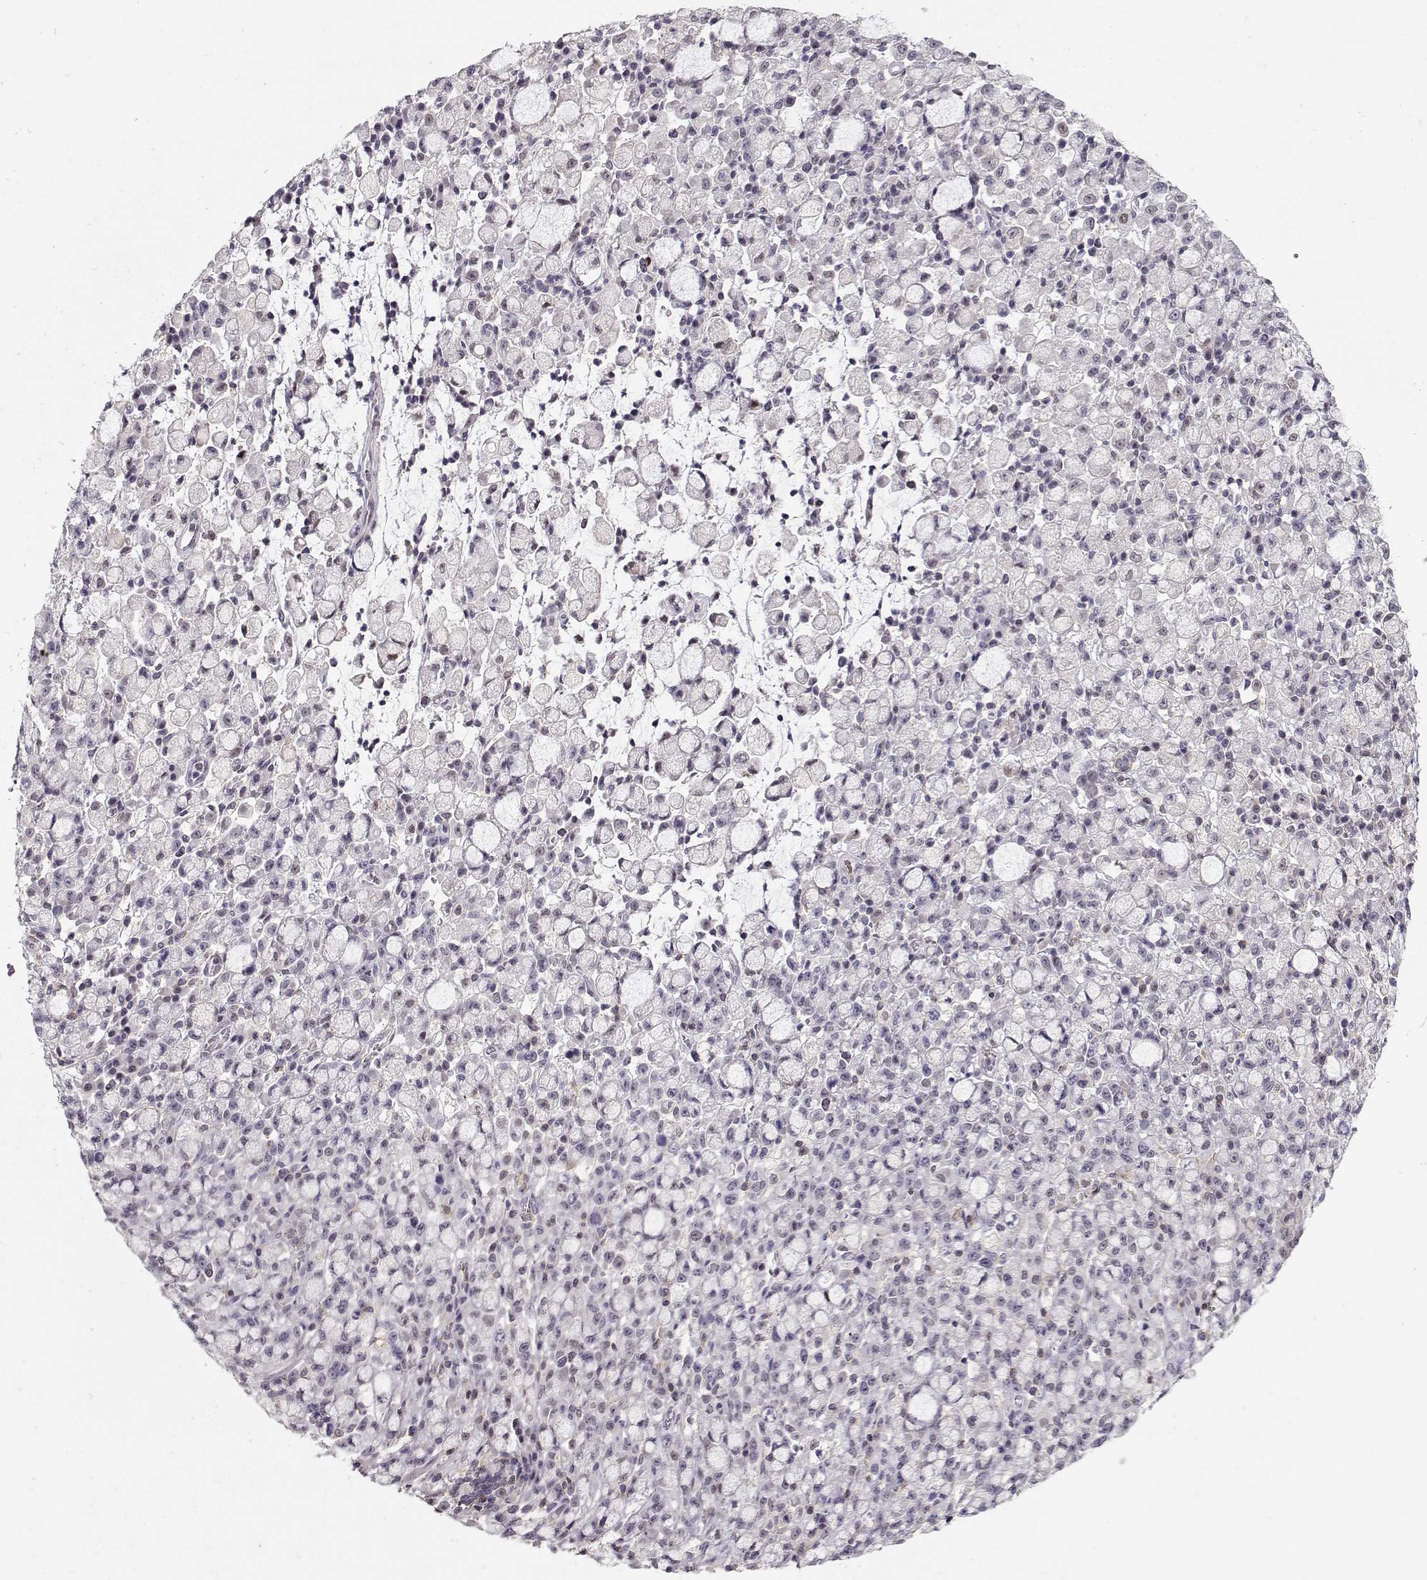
{"staining": {"intensity": "negative", "quantity": "none", "location": "none"}, "tissue": "stomach cancer", "cell_type": "Tumor cells", "image_type": "cancer", "snomed": [{"axis": "morphology", "description": "Adenocarcinoma, NOS"}, {"axis": "topography", "description": "Stomach"}], "caption": "Tumor cells show no significant expression in adenocarcinoma (stomach).", "gene": "TEPP", "patient": {"sex": "male", "age": 58}}